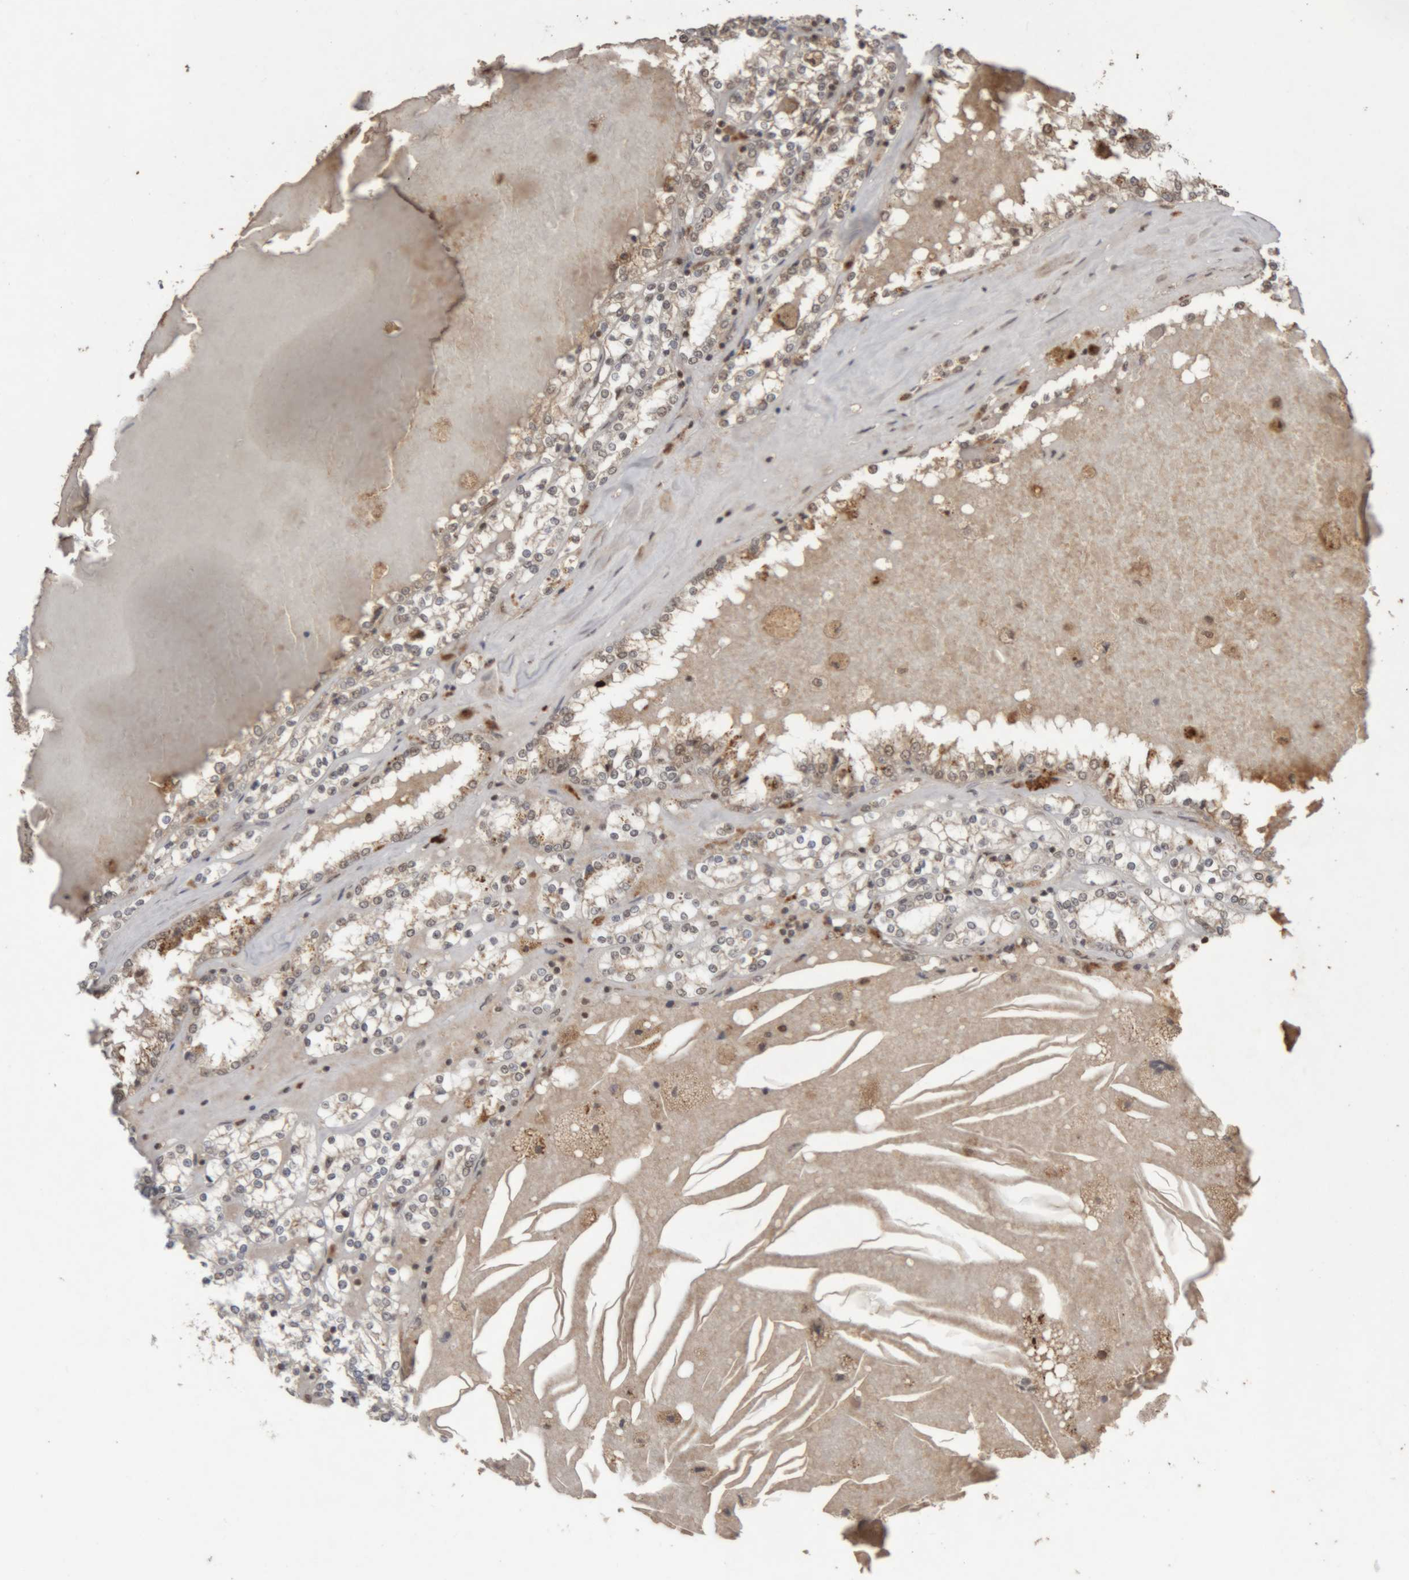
{"staining": {"intensity": "weak", "quantity": "25%-75%", "location": "nuclear"}, "tissue": "renal cancer", "cell_type": "Tumor cells", "image_type": "cancer", "snomed": [{"axis": "morphology", "description": "Adenocarcinoma, NOS"}, {"axis": "topography", "description": "Kidney"}], "caption": "Adenocarcinoma (renal) stained with a protein marker reveals weak staining in tumor cells.", "gene": "KEAP1", "patient": {"sex": "female", "age": 56}}